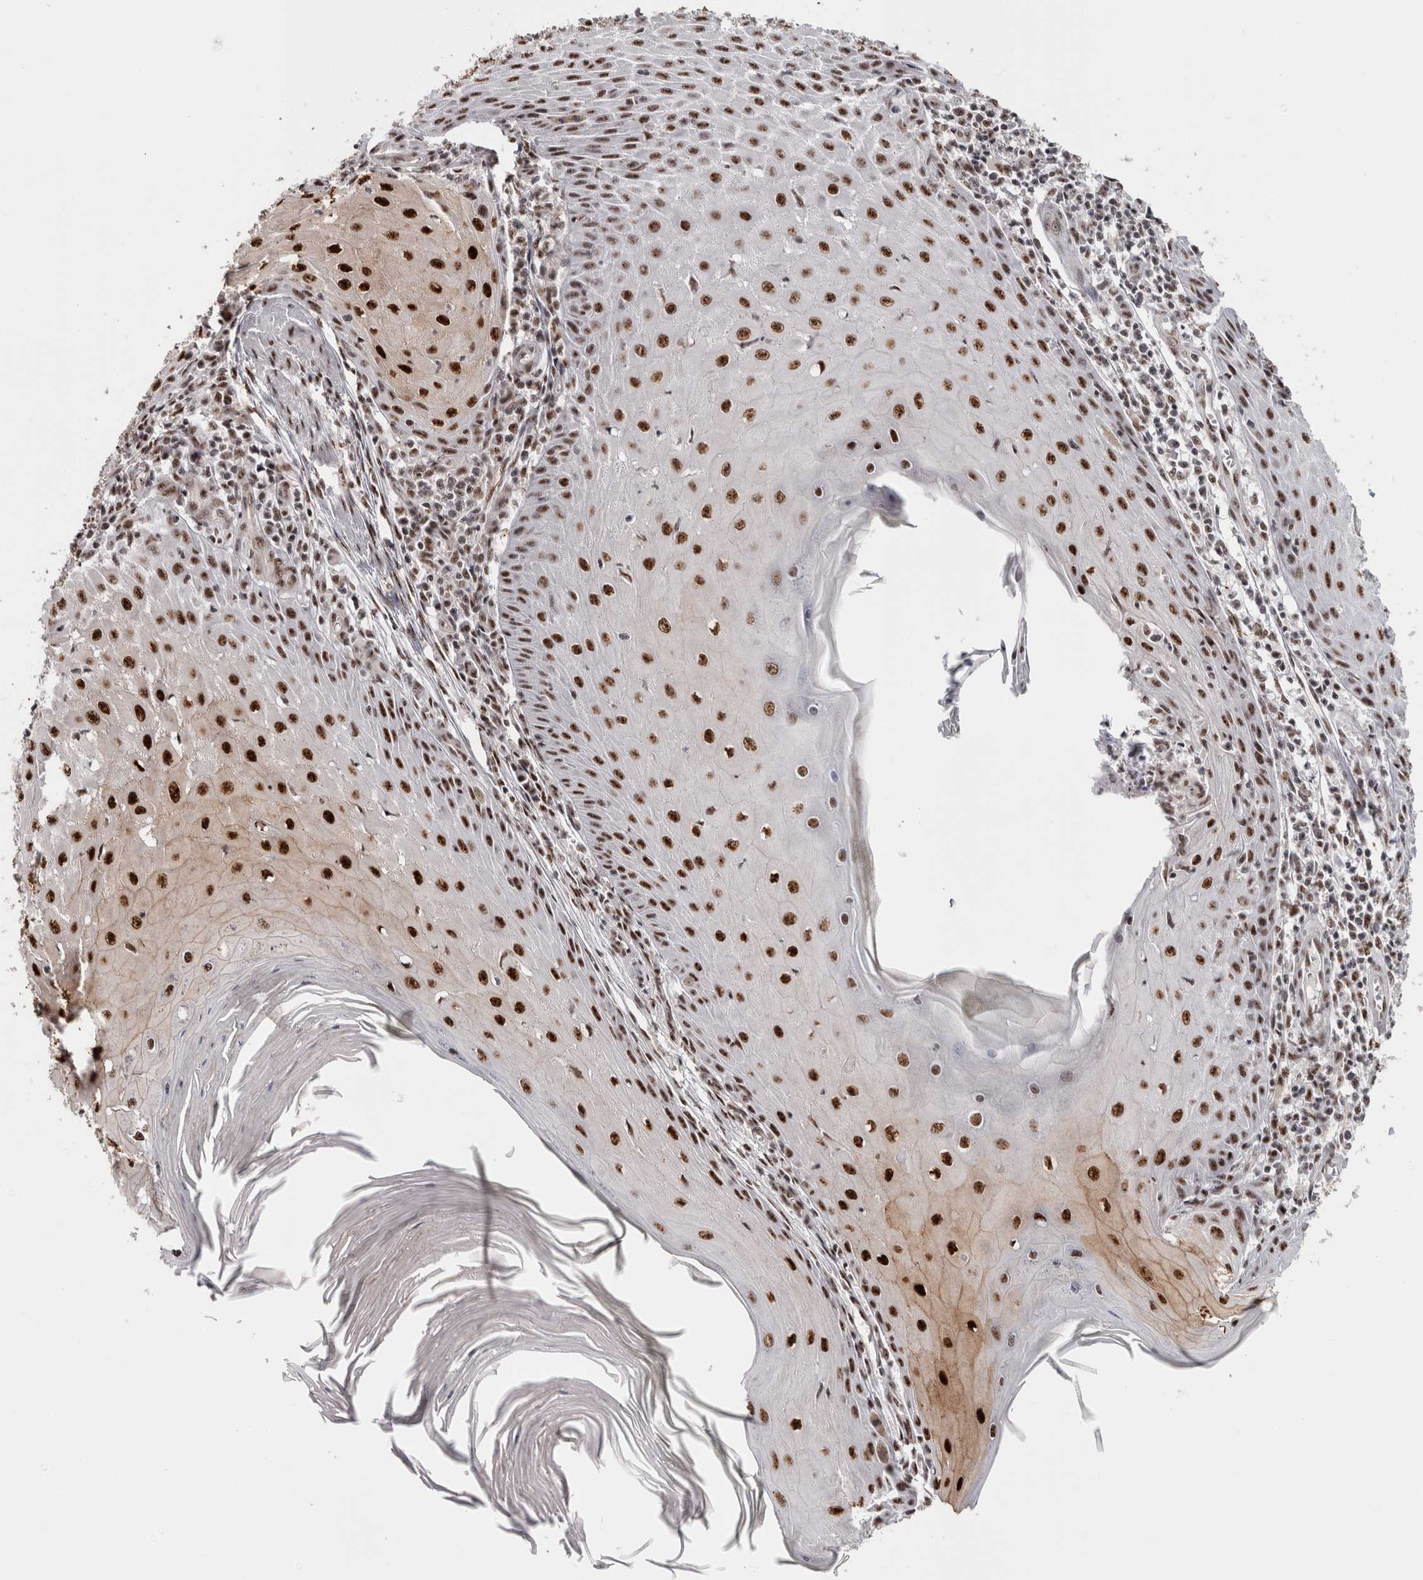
{"staining": {"intensity": "strong", "quantity": ">75%", "location": "nuclear"}, "tissue": "skin cancer", "cell_type": "Tumor cells", "image_type": "cancer", "snomed": [{"axis": "morphology", "description": "Squamous cell carcinoma, NOS"}, {"axis": "topography", "description": "Skin"}], "caption": "Skin cancer stained with a protein marker shows strong staining in tumor cells.", "gene": "MKNK1", "patient": {"sex": "female", "age": 73}}